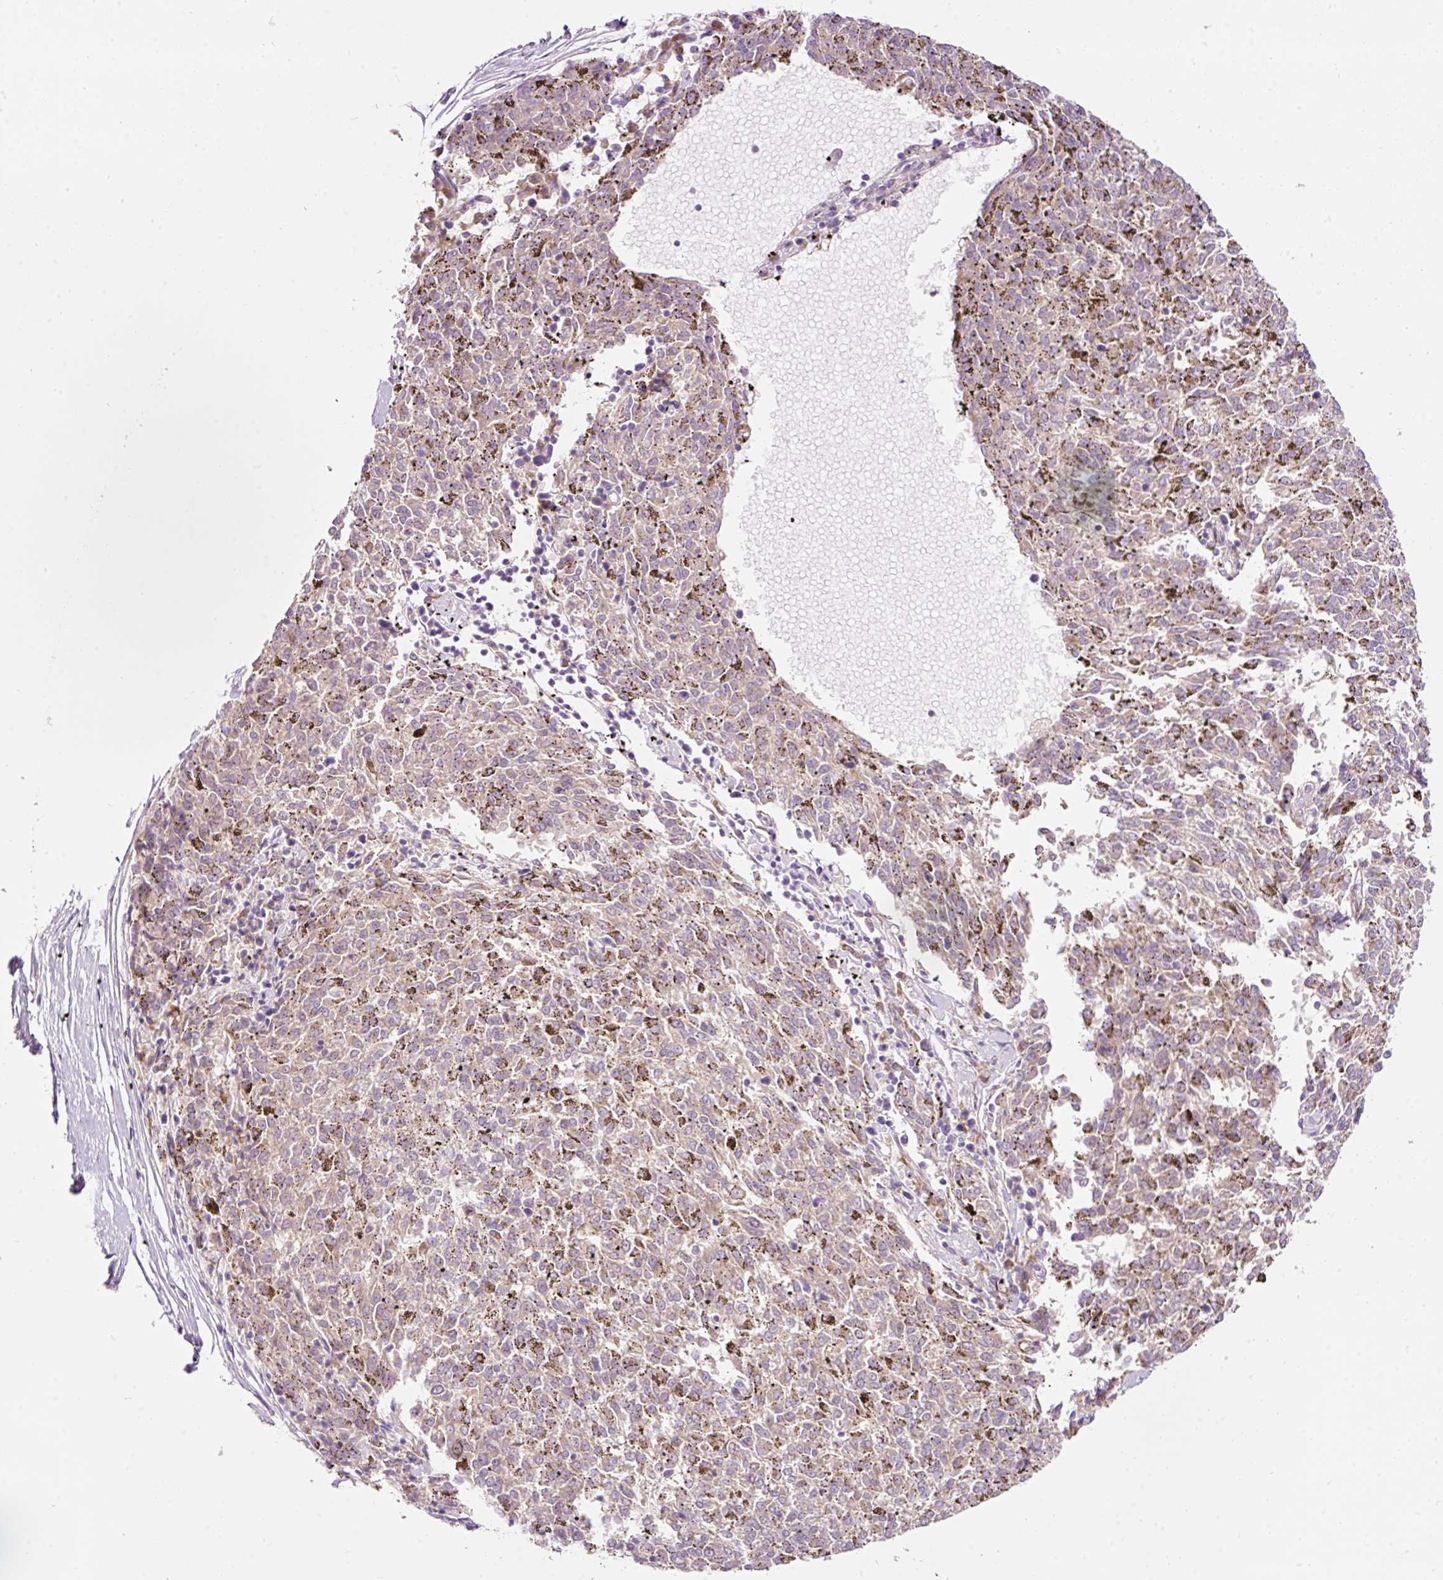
{"staining": {"intensity": "weak", "quantity": "25%-75%", "location": "cytoplasmic/membranous"}, "tissue": "melanoma", "cell_type": "Tumor cells", "image_type": "cancer", "snomed": [{"axis": "morphology", "description": "Malignant melanoma, NOS"}, {"axis": "topography", "description": "Skin"}], "caption": "A brown stain labels weak cytoplasmic/membranous staining of a protein in human melanoma tumor cells.", "gene": "RSPO2", "patient": {"sex": "female", "age": 72}}